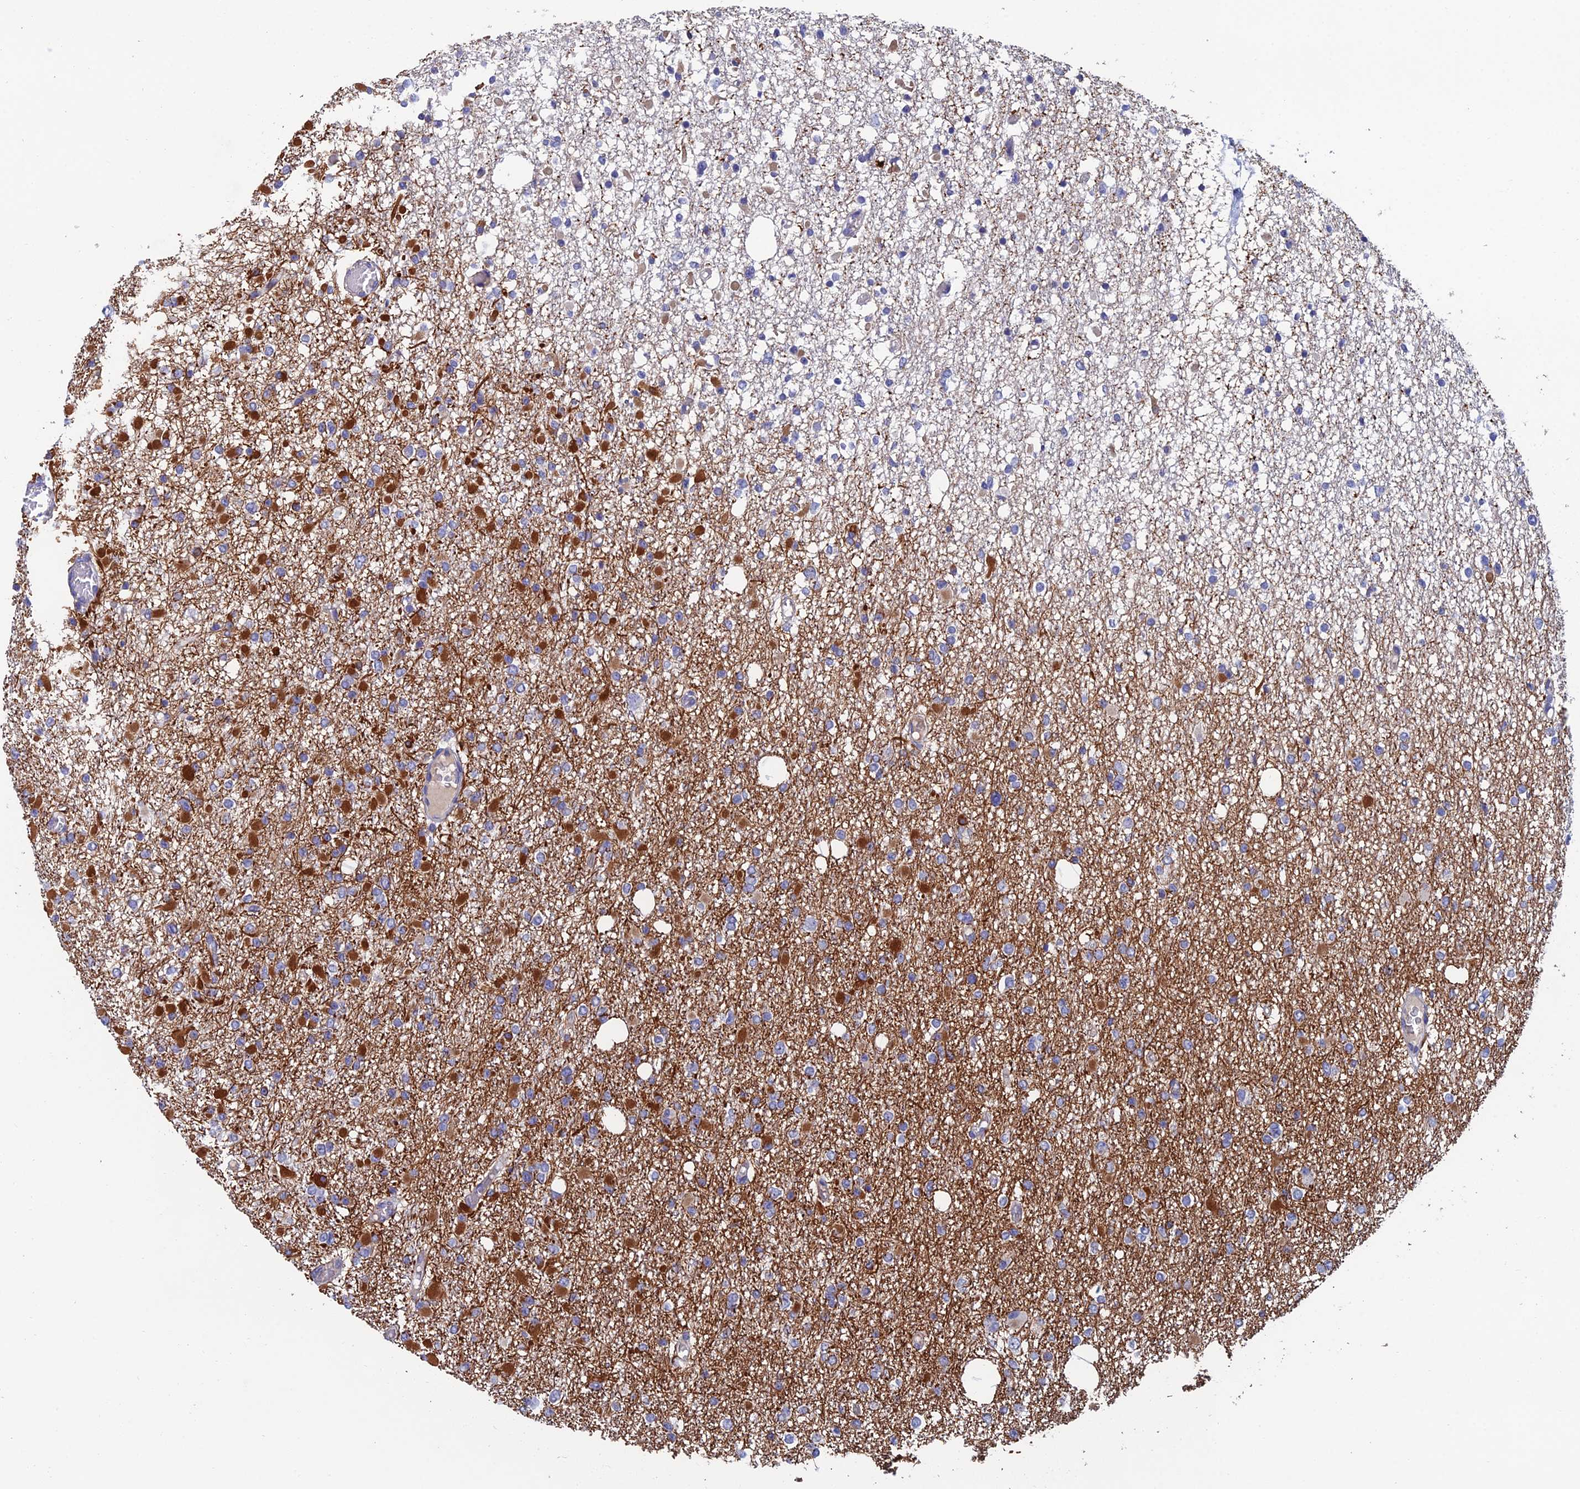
{"staining": {"intensity": "negative", "quantity": "none", "location": "none"}, "tissue": "glioma", "cell_type": "Tumor cells", "image_type": "cancer", "snomed": [{"axis": "morphology", "description": "Glioma, malignant, Low grade"}, {"axis": "topography", "description": "Brain"}], "caption": "Immunohistochemistry image of malignant glioma (low-grade) stained for a protein (brown), which reveals no positivity in tumor cells.", "gene": "USP37", "patient": {"sex": "female", "age": 22}}